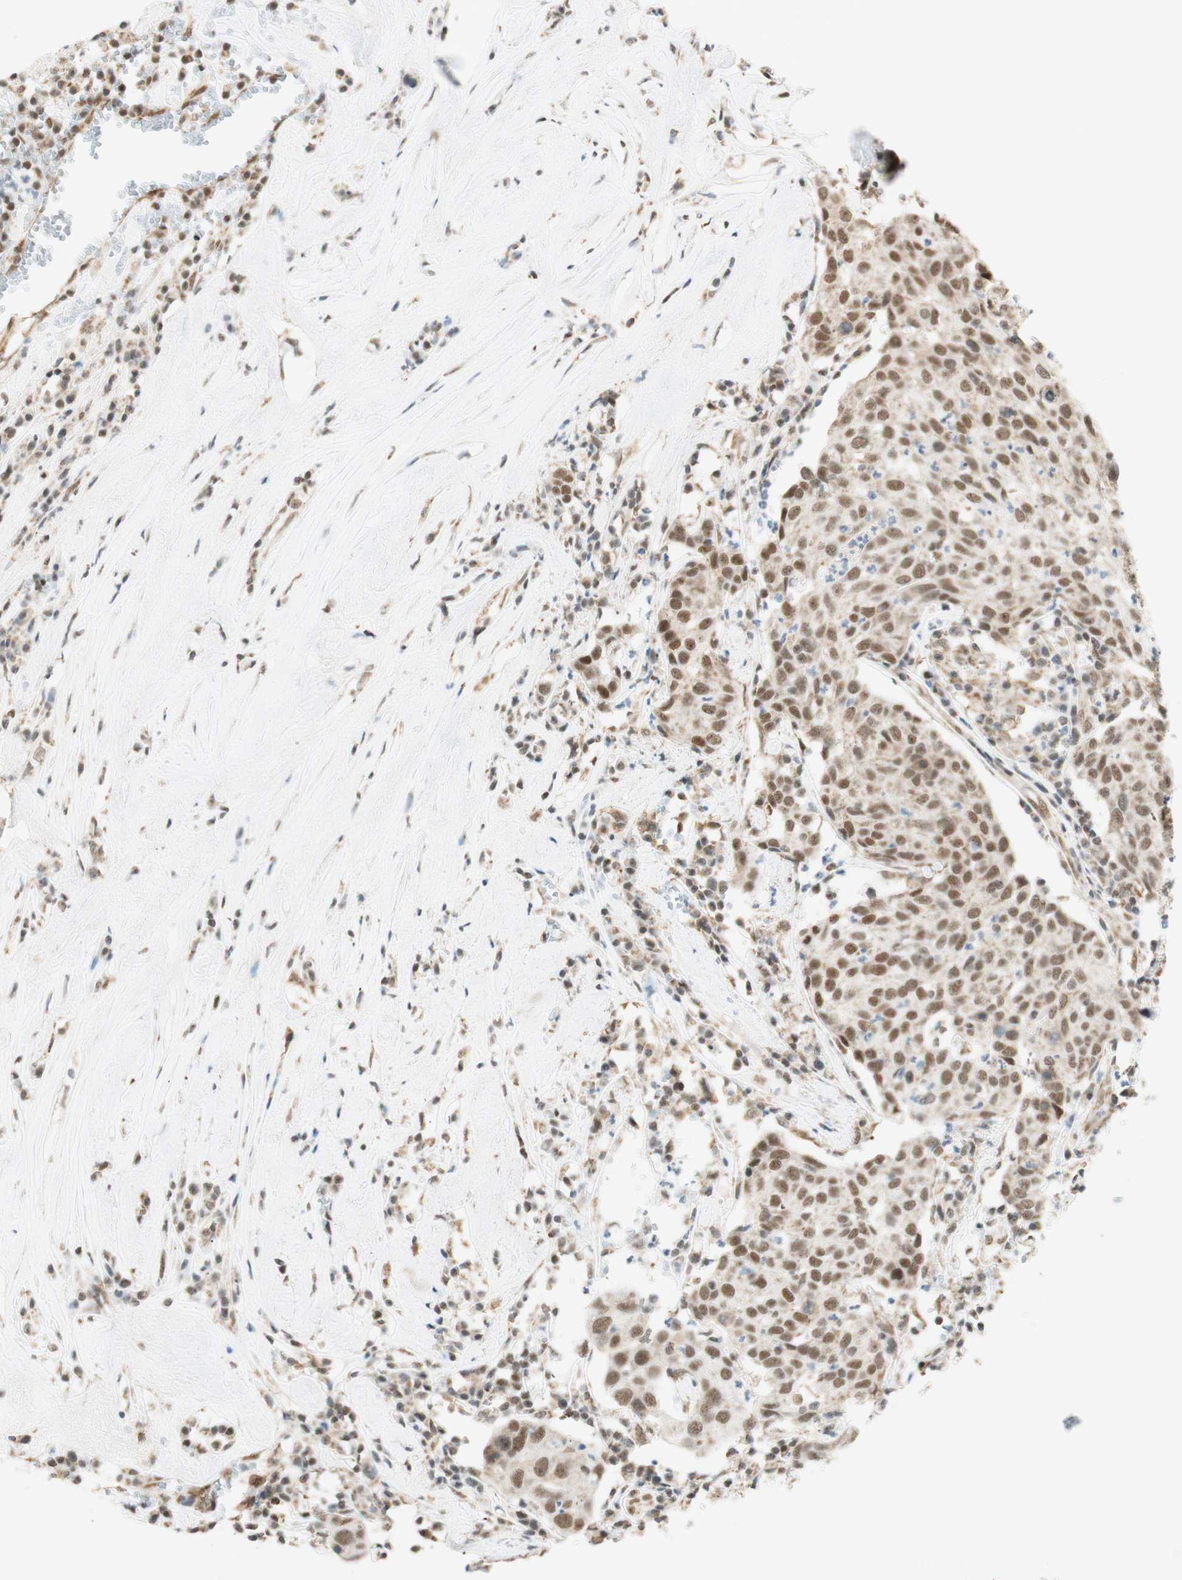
{"staining": {"intensity": "moderate", "quantity": ">75%", "location": "nuclear"}, "tissue": "head and neck cancer", "cell_type": "Tumor cells", "image_type": "cancer", "snomed": [{"axis": "morphology", "description": "Adenocarcinoma, NOS"}, {"axis": "topography", "description": "Salivary gland"}, {"axis": "topography", "description": "Head-Neck"}], "caption": "Adenocarcinoma (head and neck) was stained to show a protein in brown. There is medium levels of moderate nuclear expression in about >75% of tumor cells.", "gene": "ZNF782", "patient": {"sex": "female", "age": 65}}